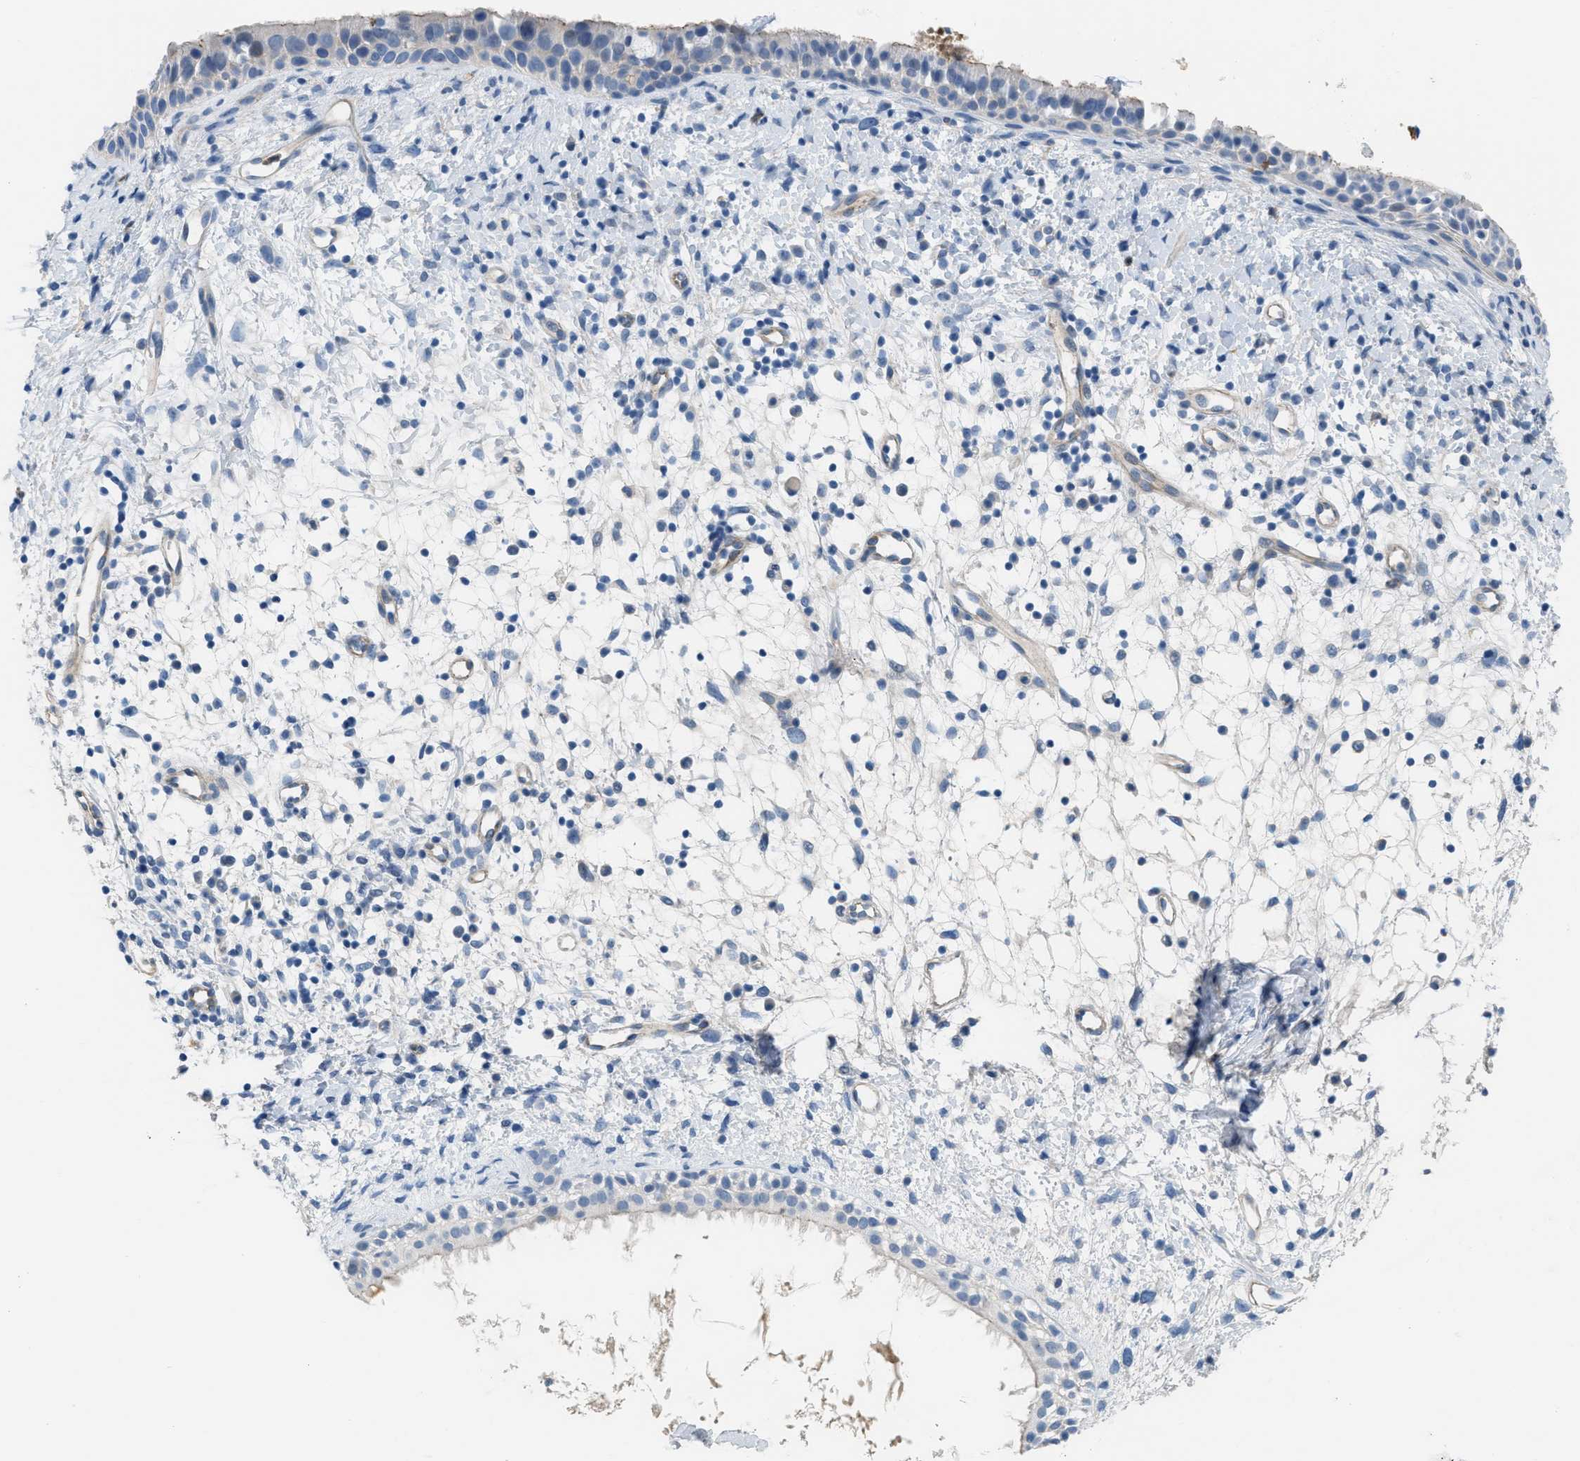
{"staining": {"intensity": "weak", "quantity": "<25%", "location": "cytoplasmic/membranous"}, "tissue": "nasopharynx", "cell_type": "Respiratory epithelial cells", "image_type": "normal", "snomed": [{"axis": "morphology", "description": "Normal tissue, NOS"}, {"axis": "topography", "description": "Nasopharynx"}], "caption": "The photomicrograph shows no significant staining in respiratory epithelial cells of nasopharynx. (DAB immunohistochemistry with hematoxylin counter stain).", "gene": "CRB3", "patient": {"sex": "male", "age": 22}}